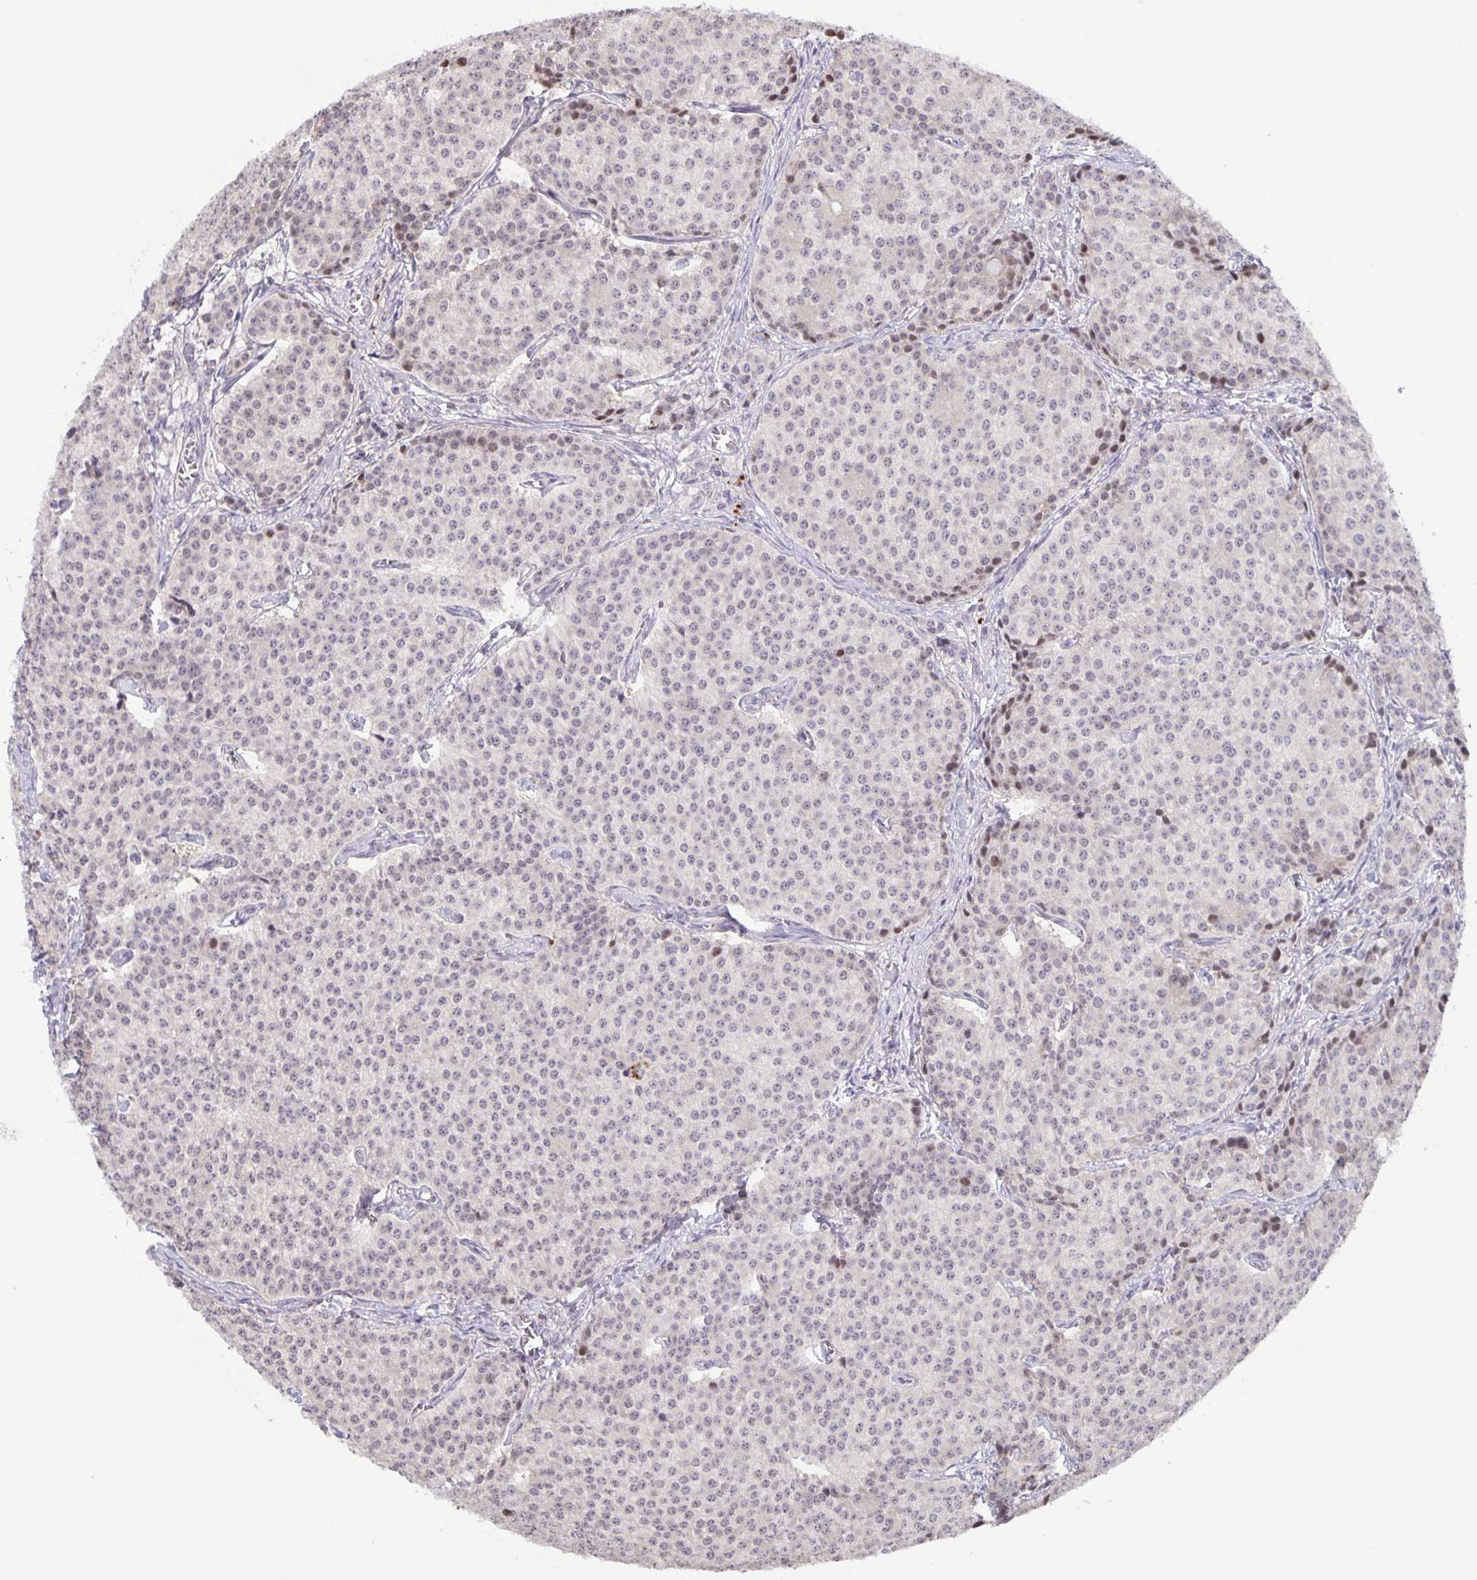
{"staining": {"intensity": "negative", "quantity": "none", "location": "none"}, "tissue": "carcinoid", "cell_type": "Tumor cells", "image_type": "cancer", "snomed": [{"axis": "morphology", "description": "Carcinoid, malignant, NOS"}, {"axis": "topography", "description": "Small intestine"}], "caption": "Micrograph shows no protein positivity in tumor cells of malignant carcinoid tissue.", "gene": "MAPK12", "patient": {"sex": "female", "age": 64}}